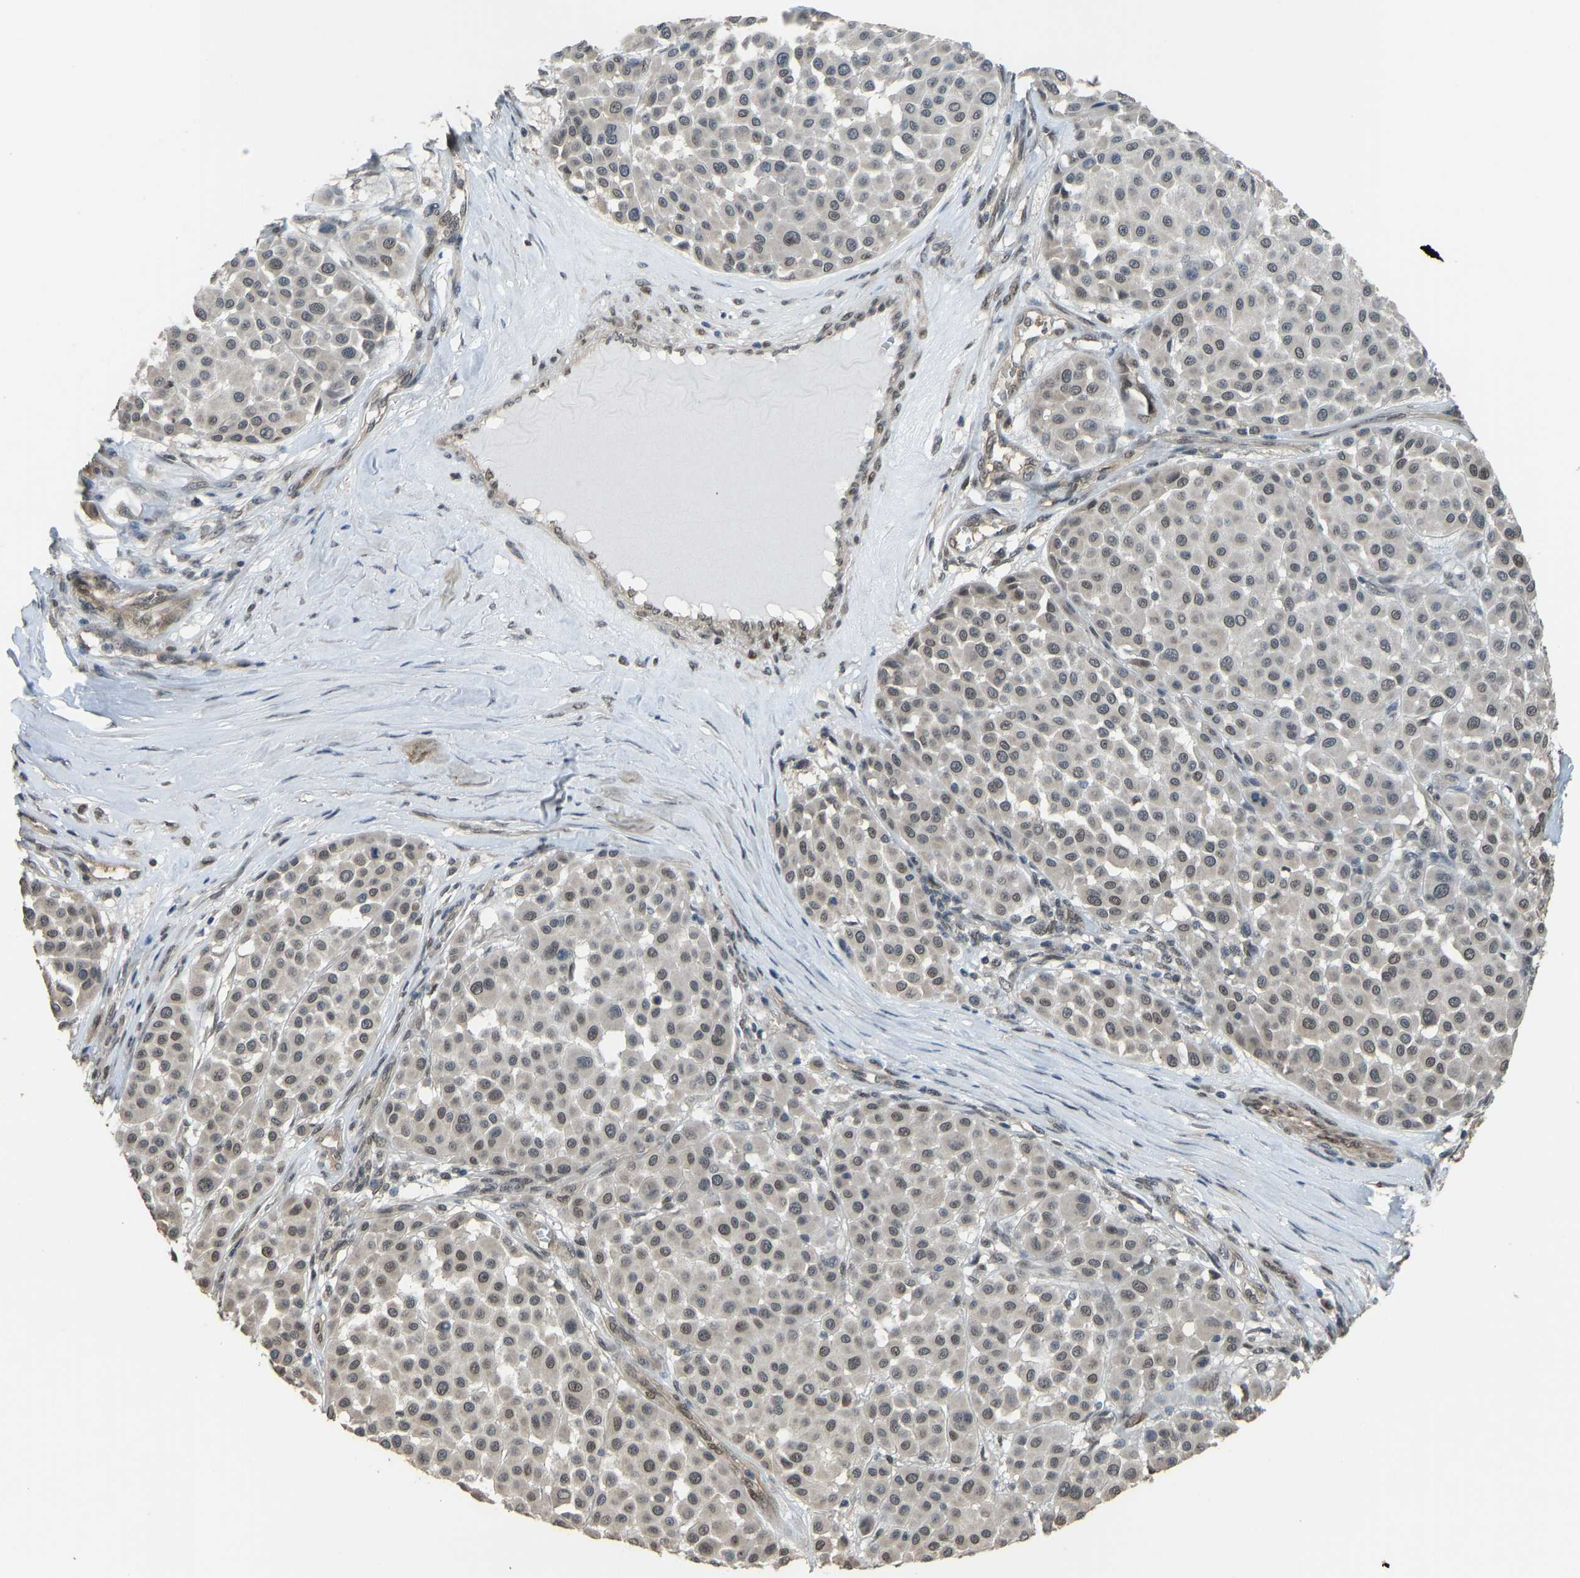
{"staining": {"intensity": "weak", "quantity": "25%-75%", "location": "nuclear"}, "tissue": "melanoma", "cell_type": "Tumor cells", "image_type": "cancer", "snomed": [{"axis": "morphology", "description": "Malignant melanoma, Metastatic site"}, {"axis": "topography", "description": "Soft tissue"}], "caption": "A photomicrograph of malignant melanoma (metastatic site) stained for a protein shows weak nuclear brown staining in tumor cells.", "gene": "KPNA6", "patient": {"sex": "male", "age": 41}}